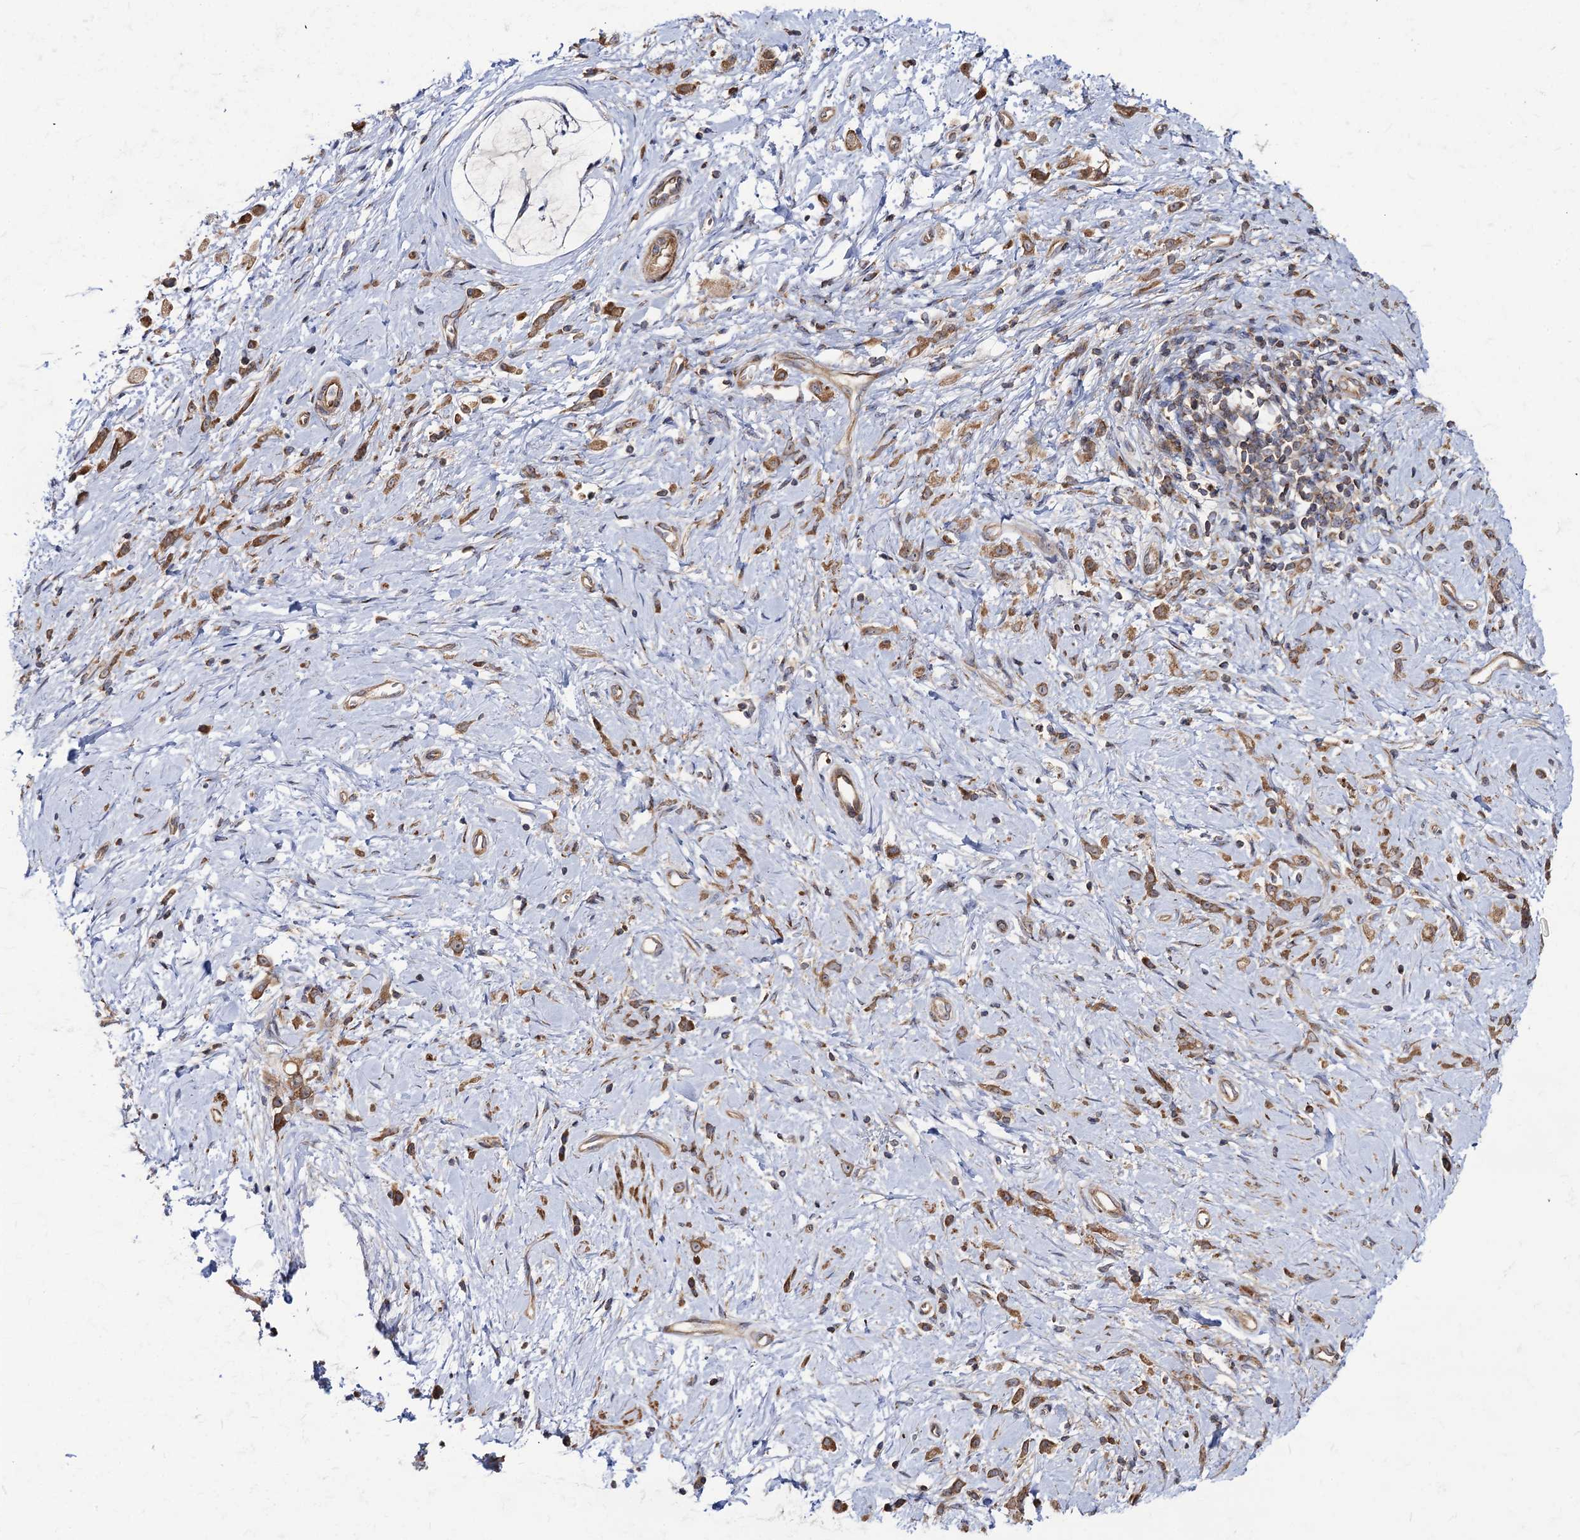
{"staining": {"intensity": "moderate", "quantity": ">75%", "location": "cytoplasmic/membranous"}, "tissue": "stomach cancer", "cell_type": "Tumor cells", "image_type": "cancer", "snomed": [{"axis": "morphology", "description": "Adenocarcinoma, NOS"}, {"axis": "topography", "description": "Stomach"}], "caption": "This is an image of immunohistochemistry staining of stomach cancer (adenocarcinoma), which shows moderate positivity in the cytoplasmic/membranous of tumor cells.", "gene": "DYDC1", "patient": {"sex": "female", "age": 60}}